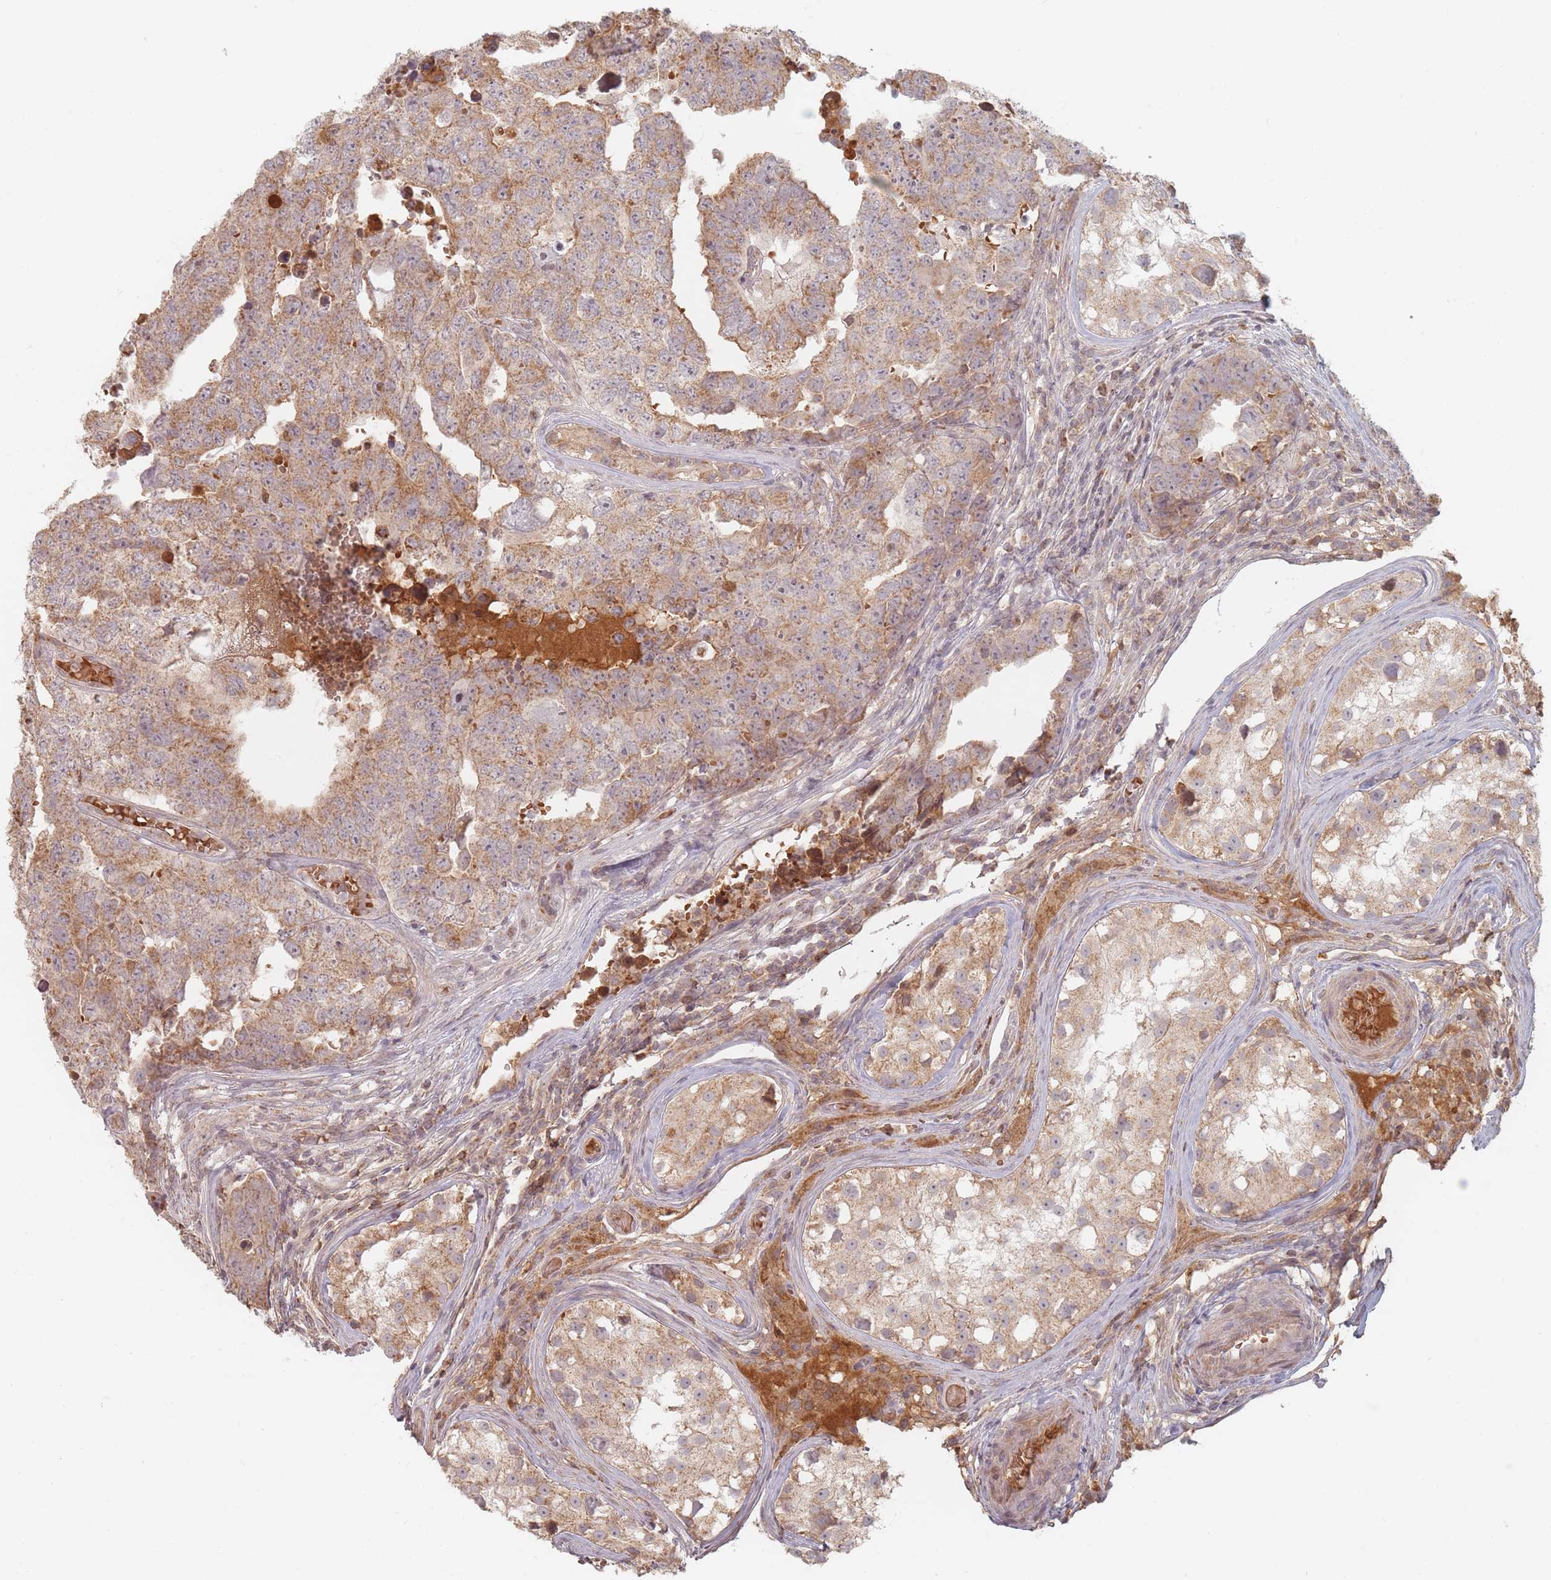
{"staining": {"intensity": "moderate", "quantity": ">75%", "location": "cytoplasmic/membranous"}, "tissue": "testis cancer", "cell_type": "Tumor cells", "image_type": "cancer", "snomed": [{"axis": "morphology", "description": "Carcinoma, Embryonal, NOS"}, {"axis": "topography", "description": "Testis"}], "caption": "Embryonal carcinoma (testis) was stained to show a protein in brown. There is medium levels of moderate cytoplasmic/membranous positivity in approximately >75% of tumor cells.", "gene": "OR2M4", "patient": {"sex": "male", "age": 25}}